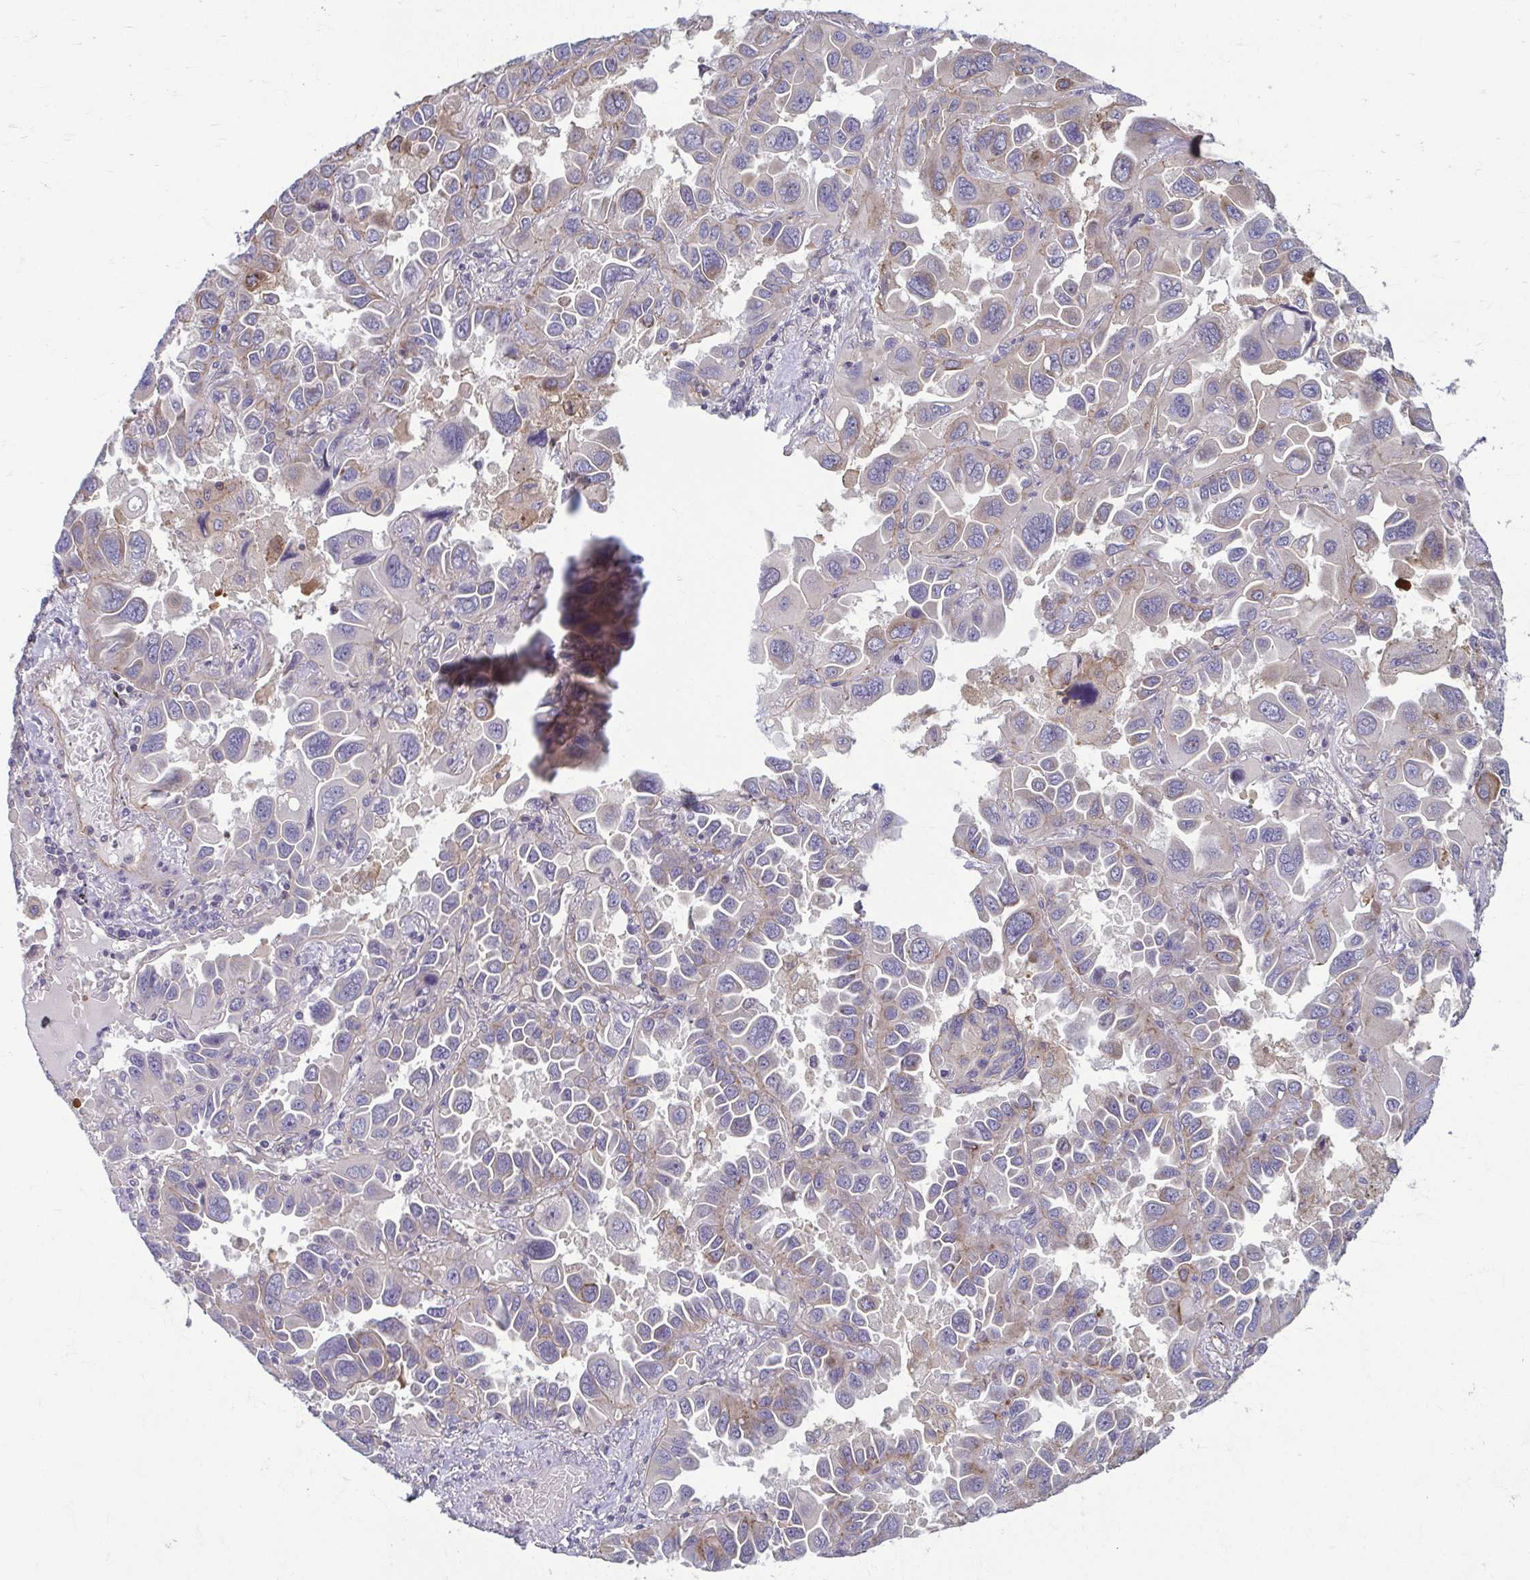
{"staining": {"intensity": "weak", "quantity": "<25%", "location": "cytoplasmic/membranous"}, "tissue": "lung cancer", "cell_type": "Tumor cells", "image_type": "cancer", "snomed": [{"axis": "morphology", "description": "Adenocarcinoma, NOS"}, {"axis": "topography", "description": "Lung"}], "caption": "An image of human lung adenocarcinoma is negative for staining in tumor cells. (Brightfield microscopy of DAB immunohistochemistry at high magnification).", "gene": "EID2B", "patient": {"sex": "male", "age": 64}}